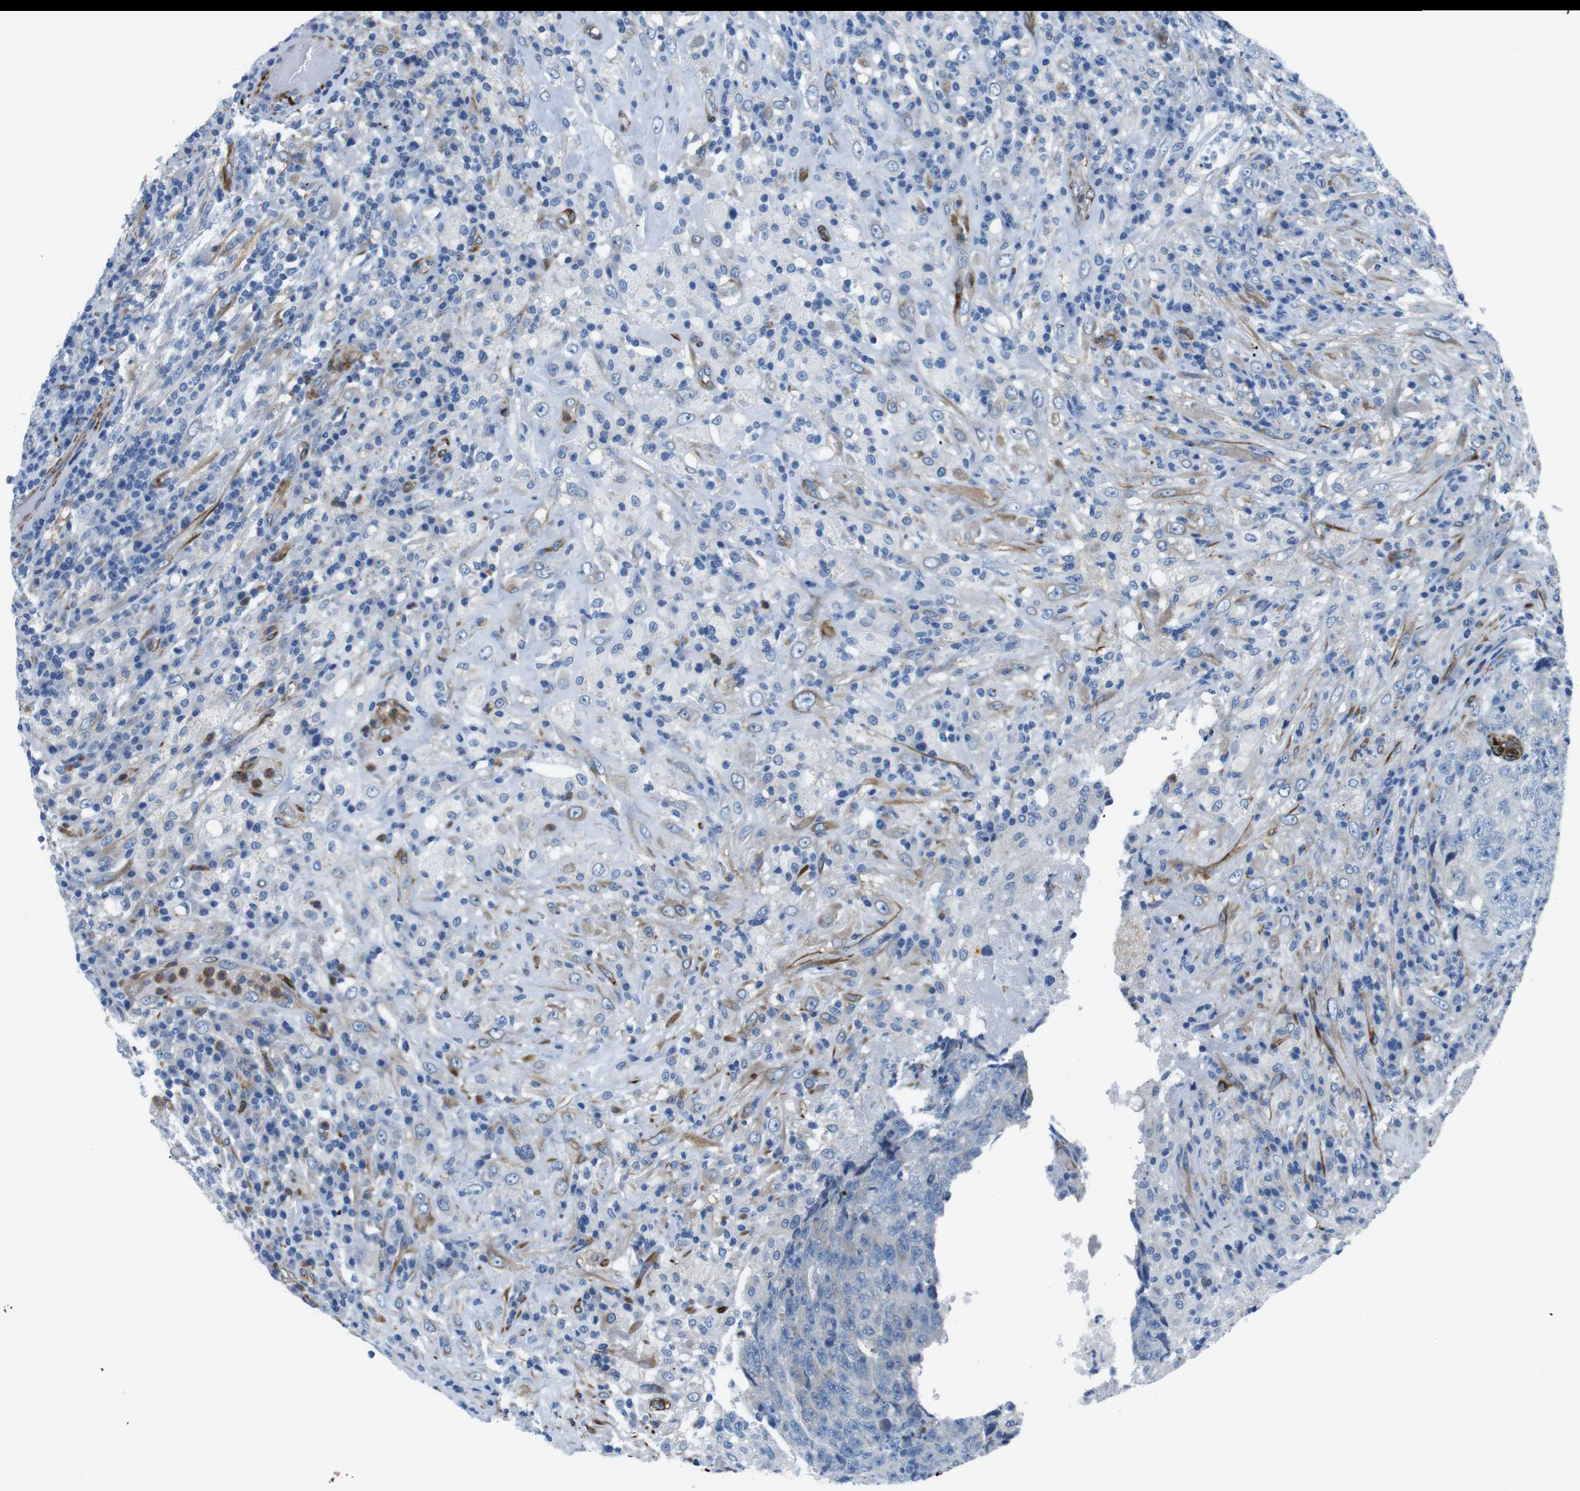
{"staining": {"intensity": "negative", "quantity": "none", "location": "none"}, "tissue": "testis cancer", "cell_type": "Tumor cells", "image_type": "cancer", "snomed": [{"axis": "morphology", "description": "Necrosis, NOS"}, {"axis": "morphology", "description": "Carcinoma, Embryonal, NOS"}, {"axis": "topography", "description": "Testis"}], "caption": "Micrograph shows no significant protein staining in tumor cells of testis cancer (embryonal carcinoma).", "gene": "EMP2", "patient": {"sex": "male", "age": 19}}